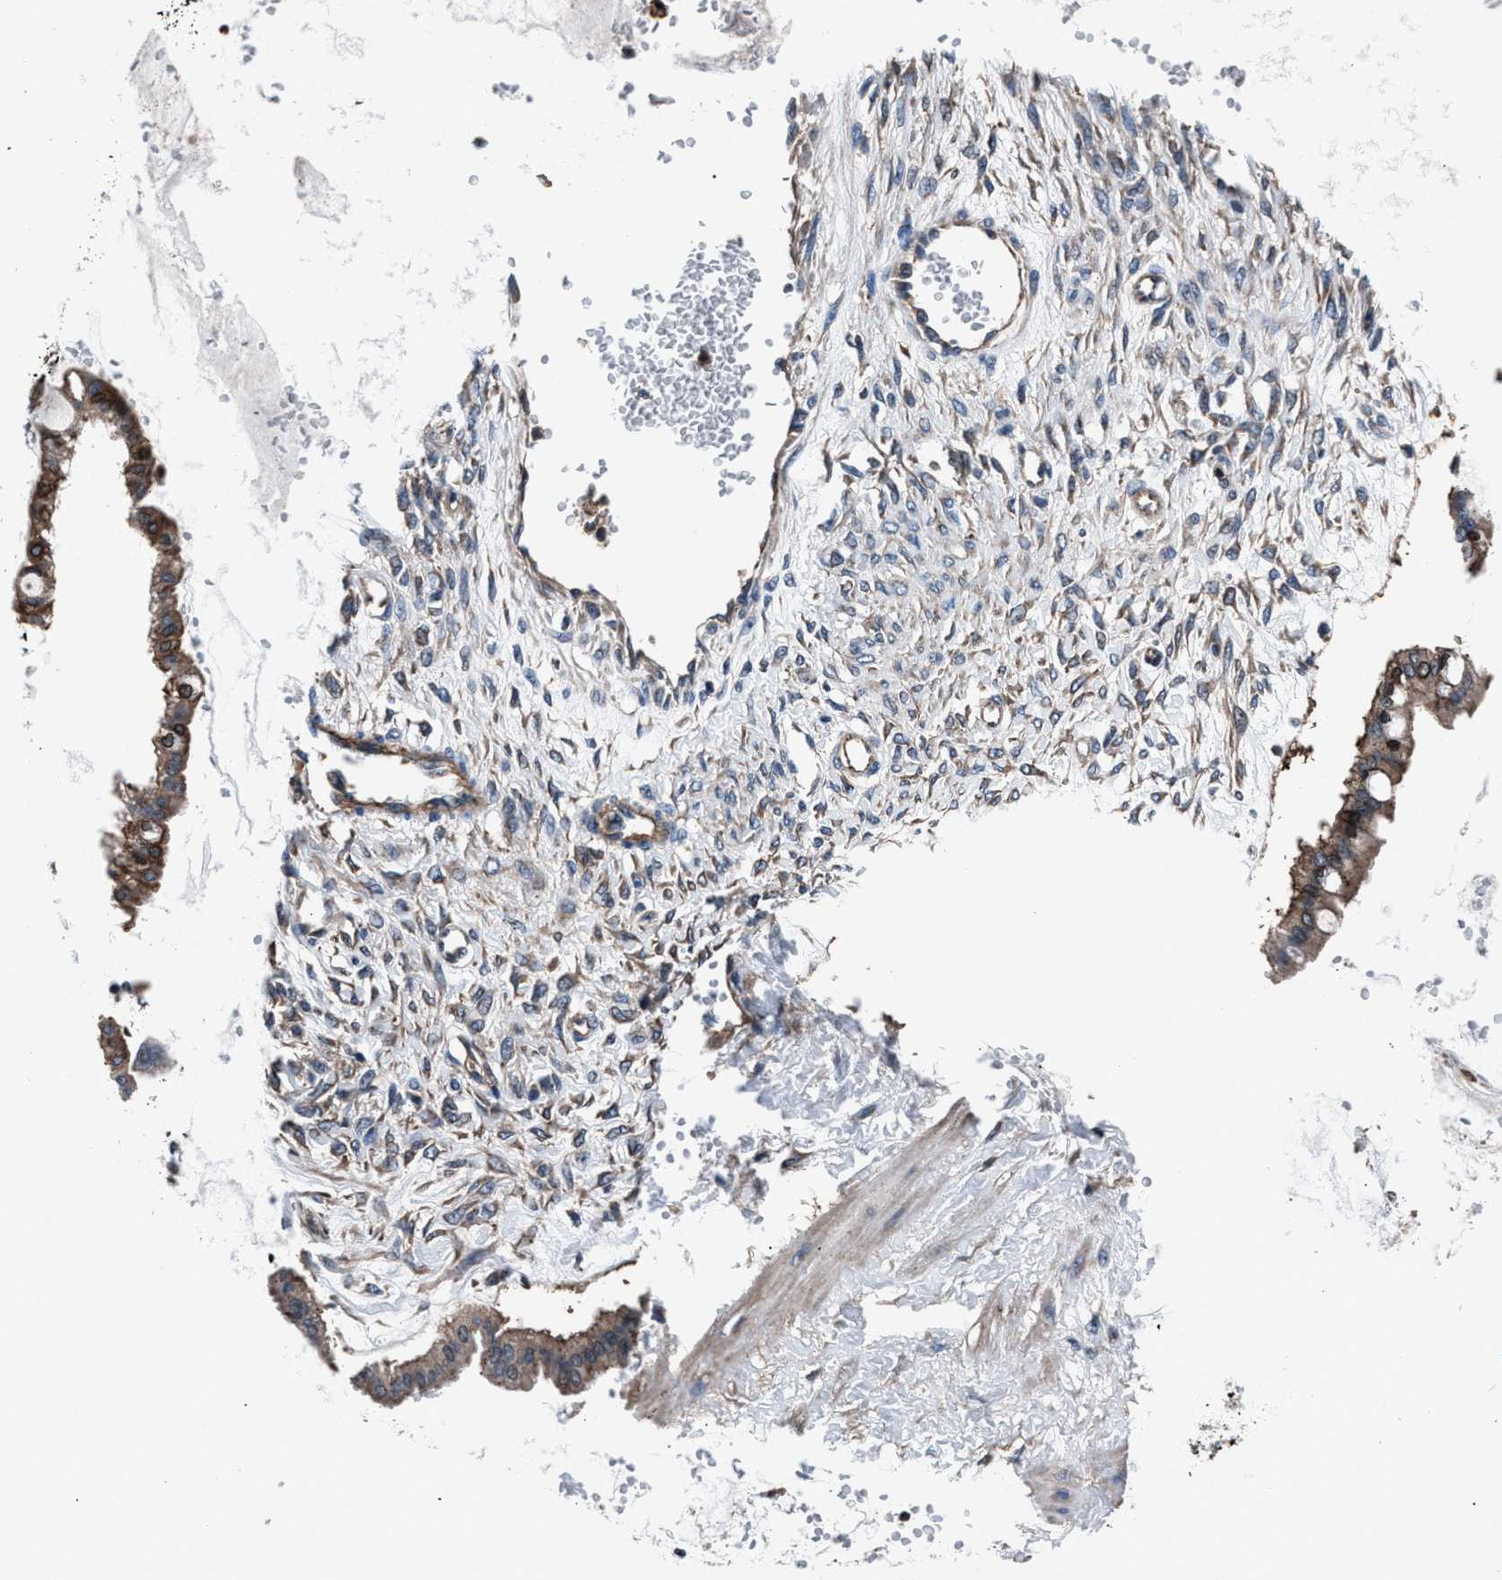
{"staining": {"intensity": "moderate", "quantity": ">75%", "location": "cytoplasmic/membranous"}, "tissue": "ovarian cancer", "cell_type": "Tumor cells", "image_type": "cancer", "snomed": [{"axis": "morphology", "description": "Cystadenocarcinoma, mucinous, NOS"}, {"axis": "topography", "description": "Ovary"}], "caption": "Human mucinous cystadenocarcinoma (ovarian) stained for a protein (brown) demonstrates moderate cytoplasmic/membranous positive expression in approximately >75% of tumor cells.", "gene": "MFSD11", "patient": {"sex": "female", "age": 73}}